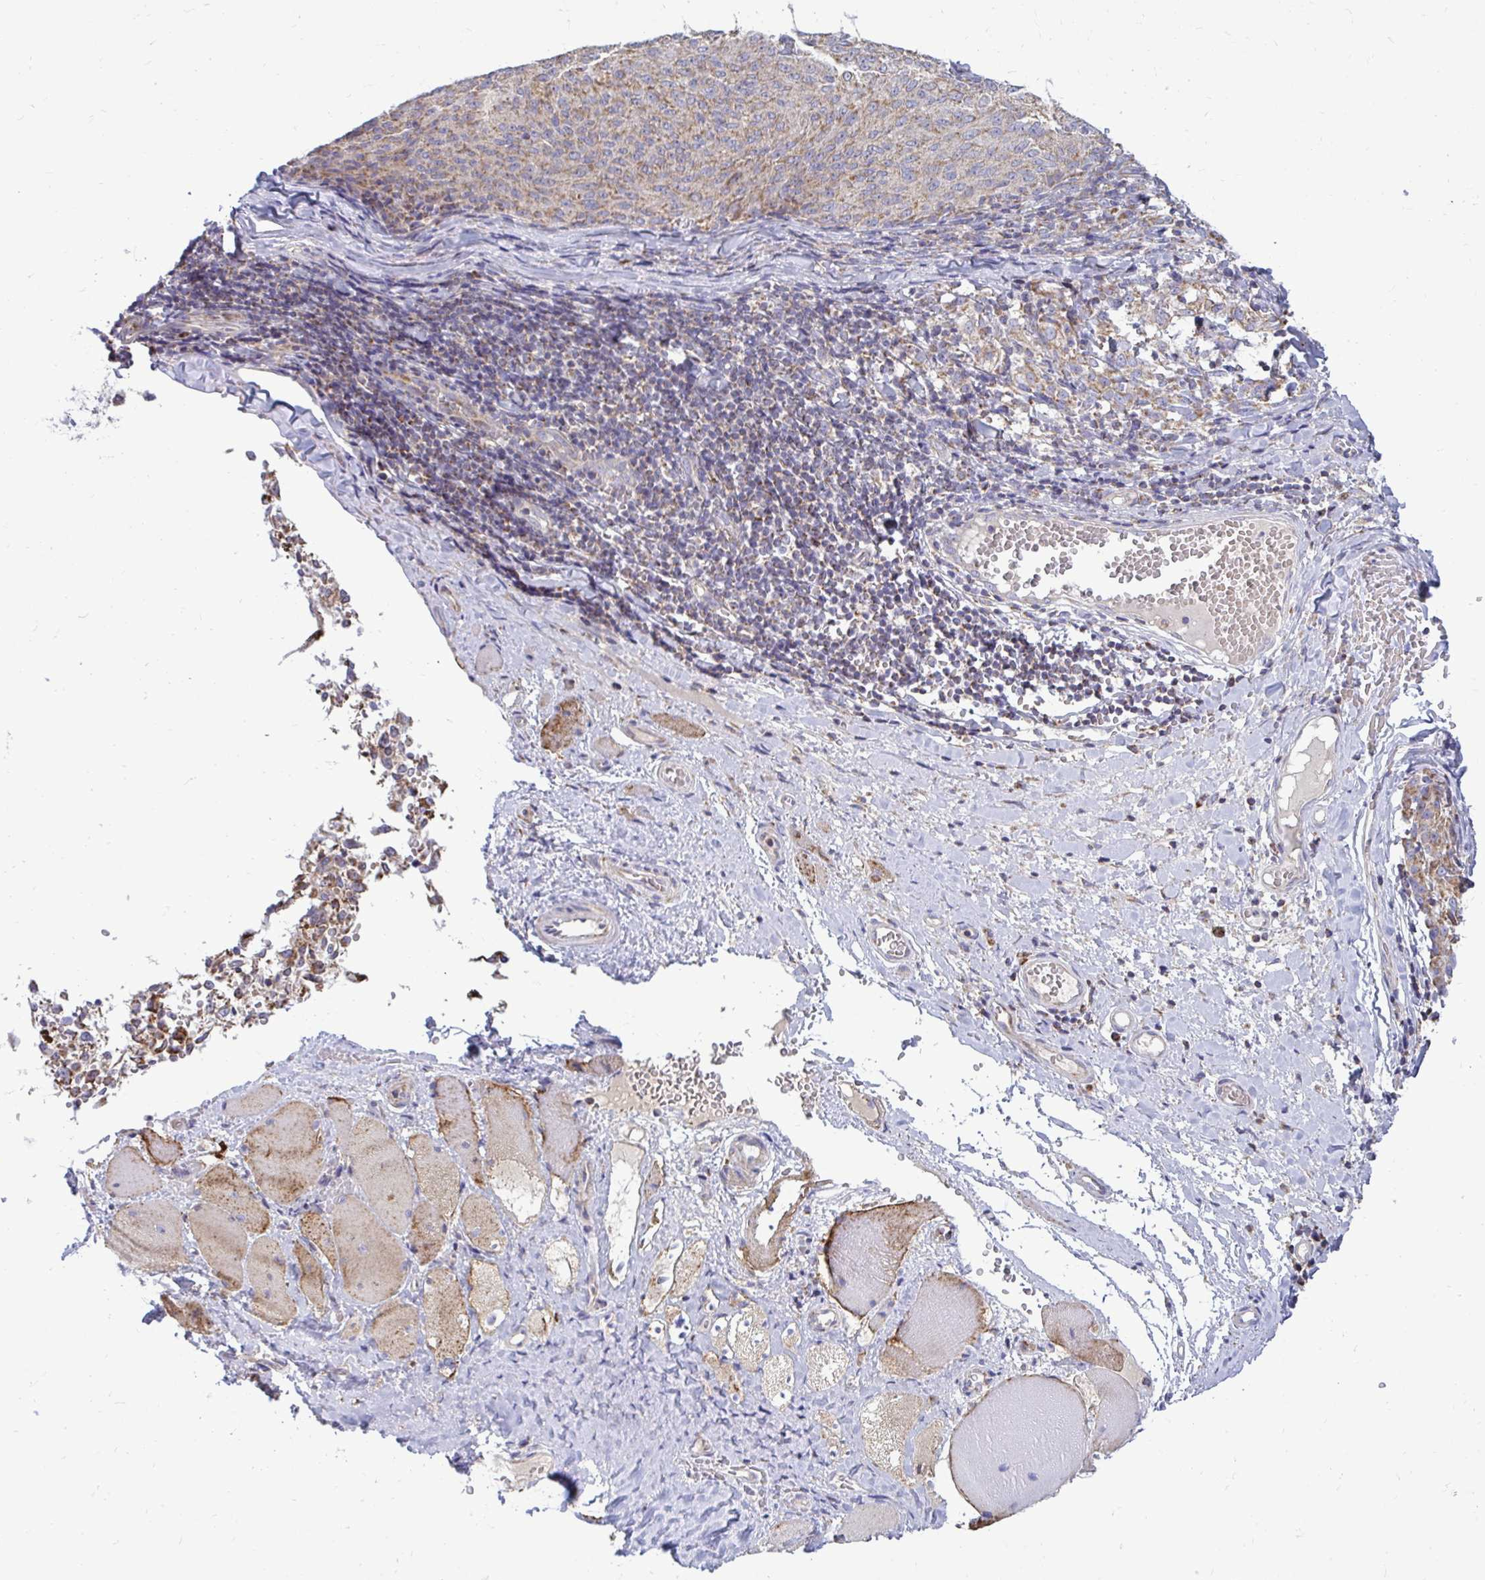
{"staining": {"intensity": "weak", "quantity": ">75%", "location": "cytoplasmic/membranous"}, "tissue": "melanoma", "cell_type": "Tumor cells", "image_type": "cancer", "snomed": [{"axis": "morphology", "description": "Malignant melanoma, NOS"}, {"axis": "topography", "description": "Skin"}], "caption": "Protein staining exhibits weak cytoplasmic/membranous positivity in about >75% of tumor cells in malignant melanoma.", "gene": "OR10R2", "patient": {"sex": "female", "age": 72}}